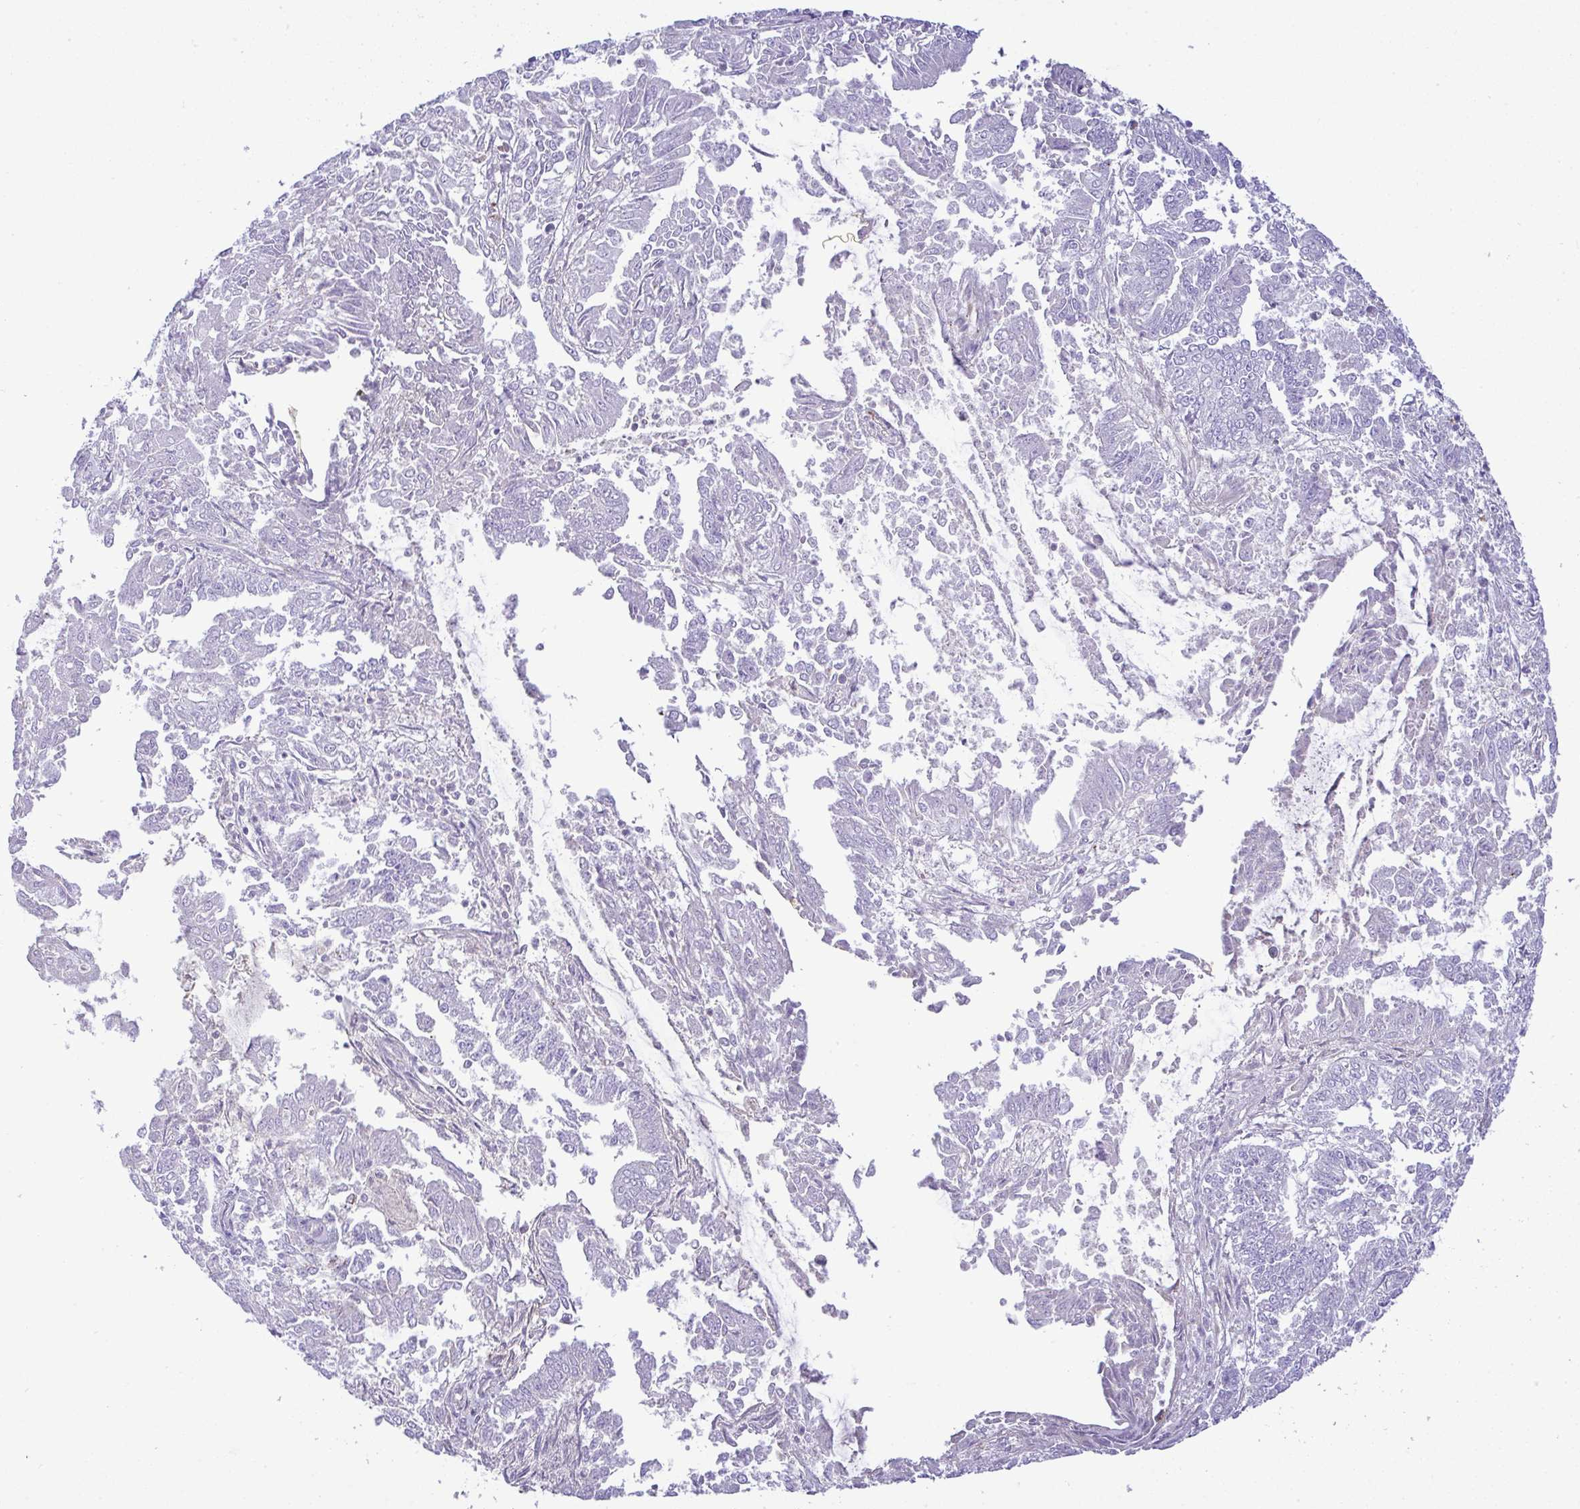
{"staining": {"intensity": "negative", "quantity": "none", "location": "none"}, "tissue": "endometrial cancer", "cell_type": "Tumor cells", "image_type": "cancer", "snomed": [{"axis": "morphology", "description": "Adenocarcinoma, NOS"}, {"axis": "topography", "description": "Endometrium"}], "caption": "IHC micrograph of human adenocarcinoma (endometrial) stained for a protein (brown), which demonstrates no positivity in tumor cells.", "gene": "GRID2", "patient": {"sex": "female", "age": 73}}